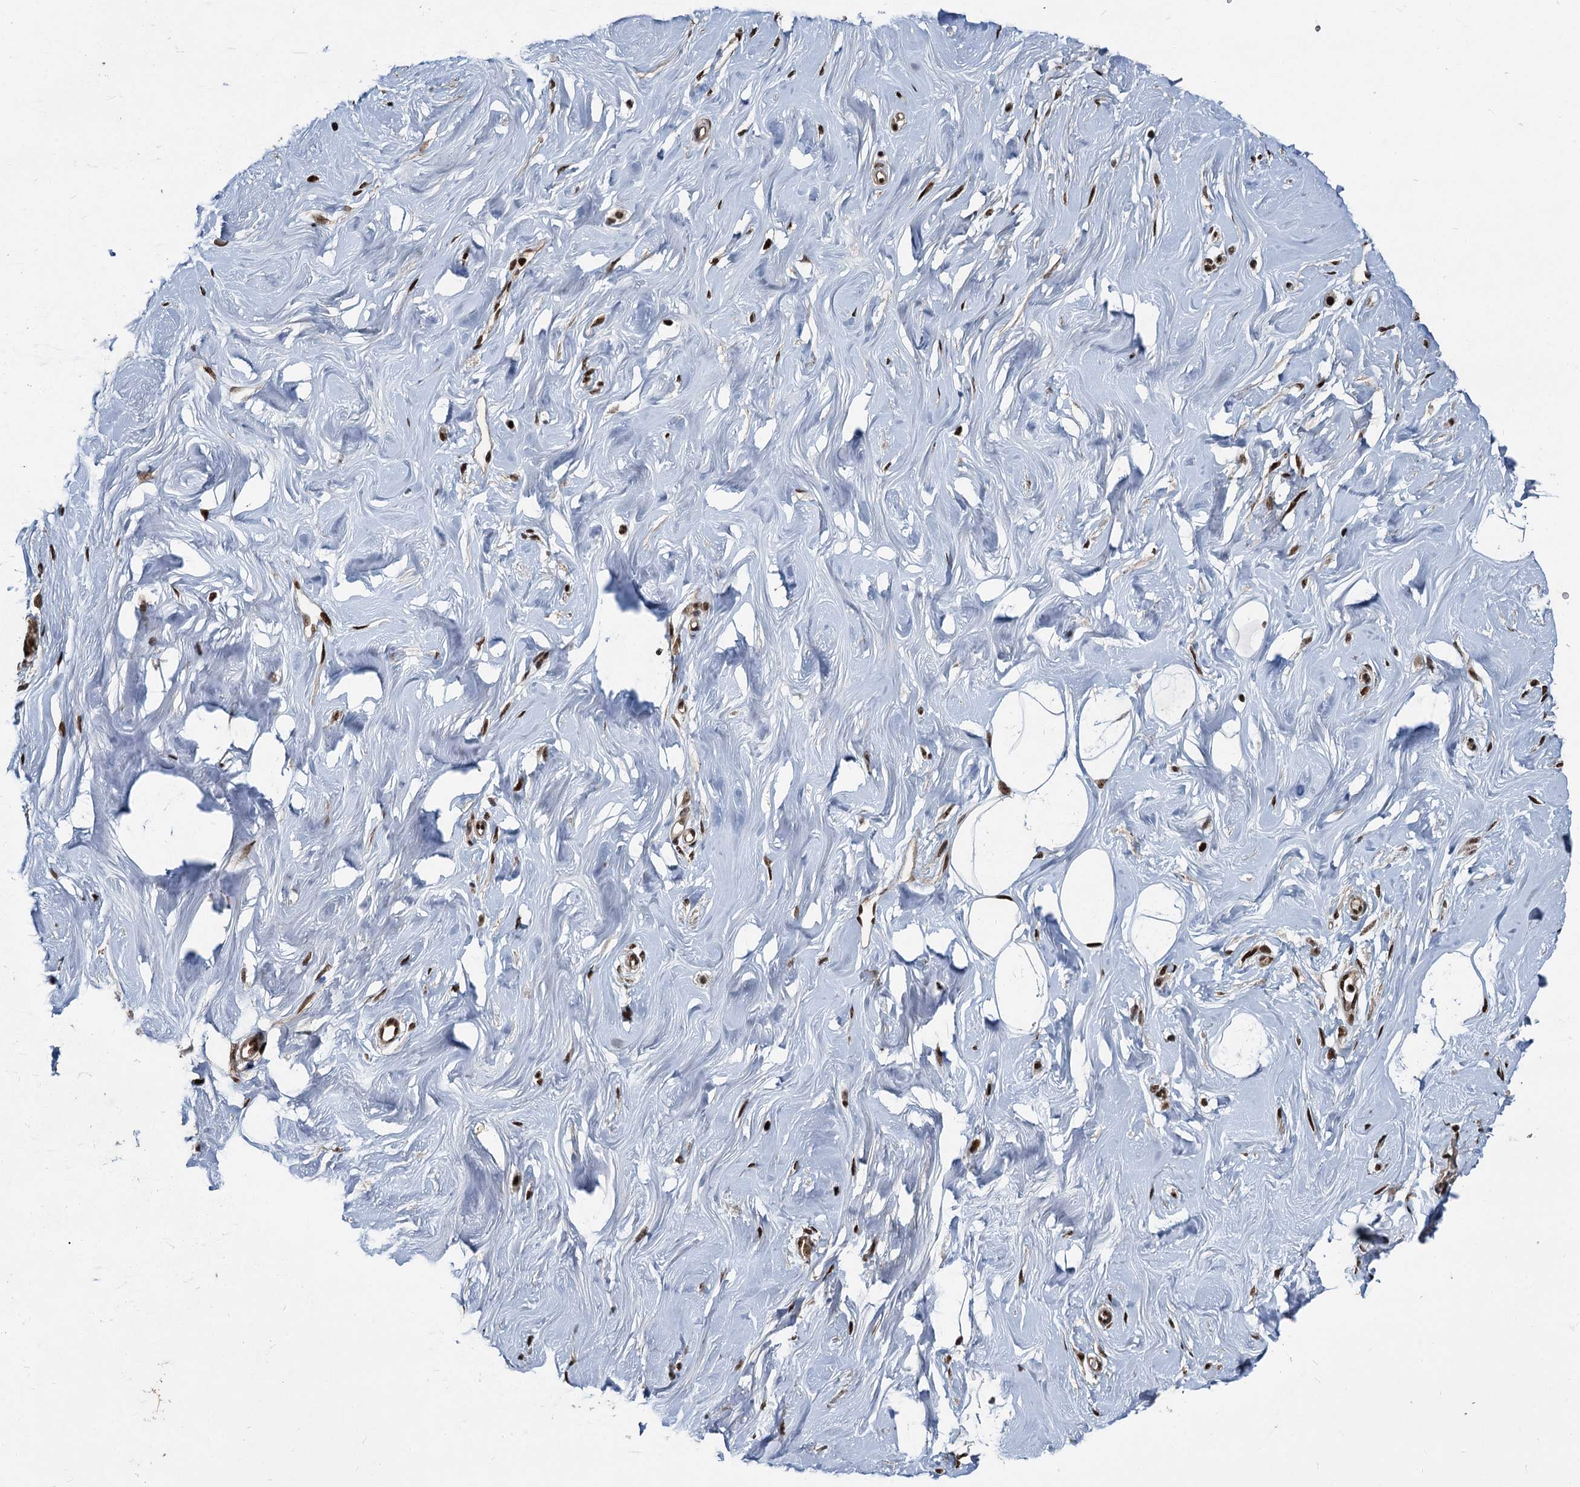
{"staining": {"intensity": "strong", "quantity": ">75%", "location": "nuclear"}, "tissue": "breast", "cell_type": "Adipocytes", "image_type": "normal", "snomed": [{"axis": "morphology", "description": "Normal tissue, NOS"}, {"axis": "morphology", "description": "Adenoma, NOS"}, {"axis": "topography", "description": "Breast"}], "caption": "Breast stained with a brown dye exhibits strong nuclear positive expression in approximately >75% of adipocytes.", "gene": "ANKRD49", "patient": {"sex": "female", "age": 23}}